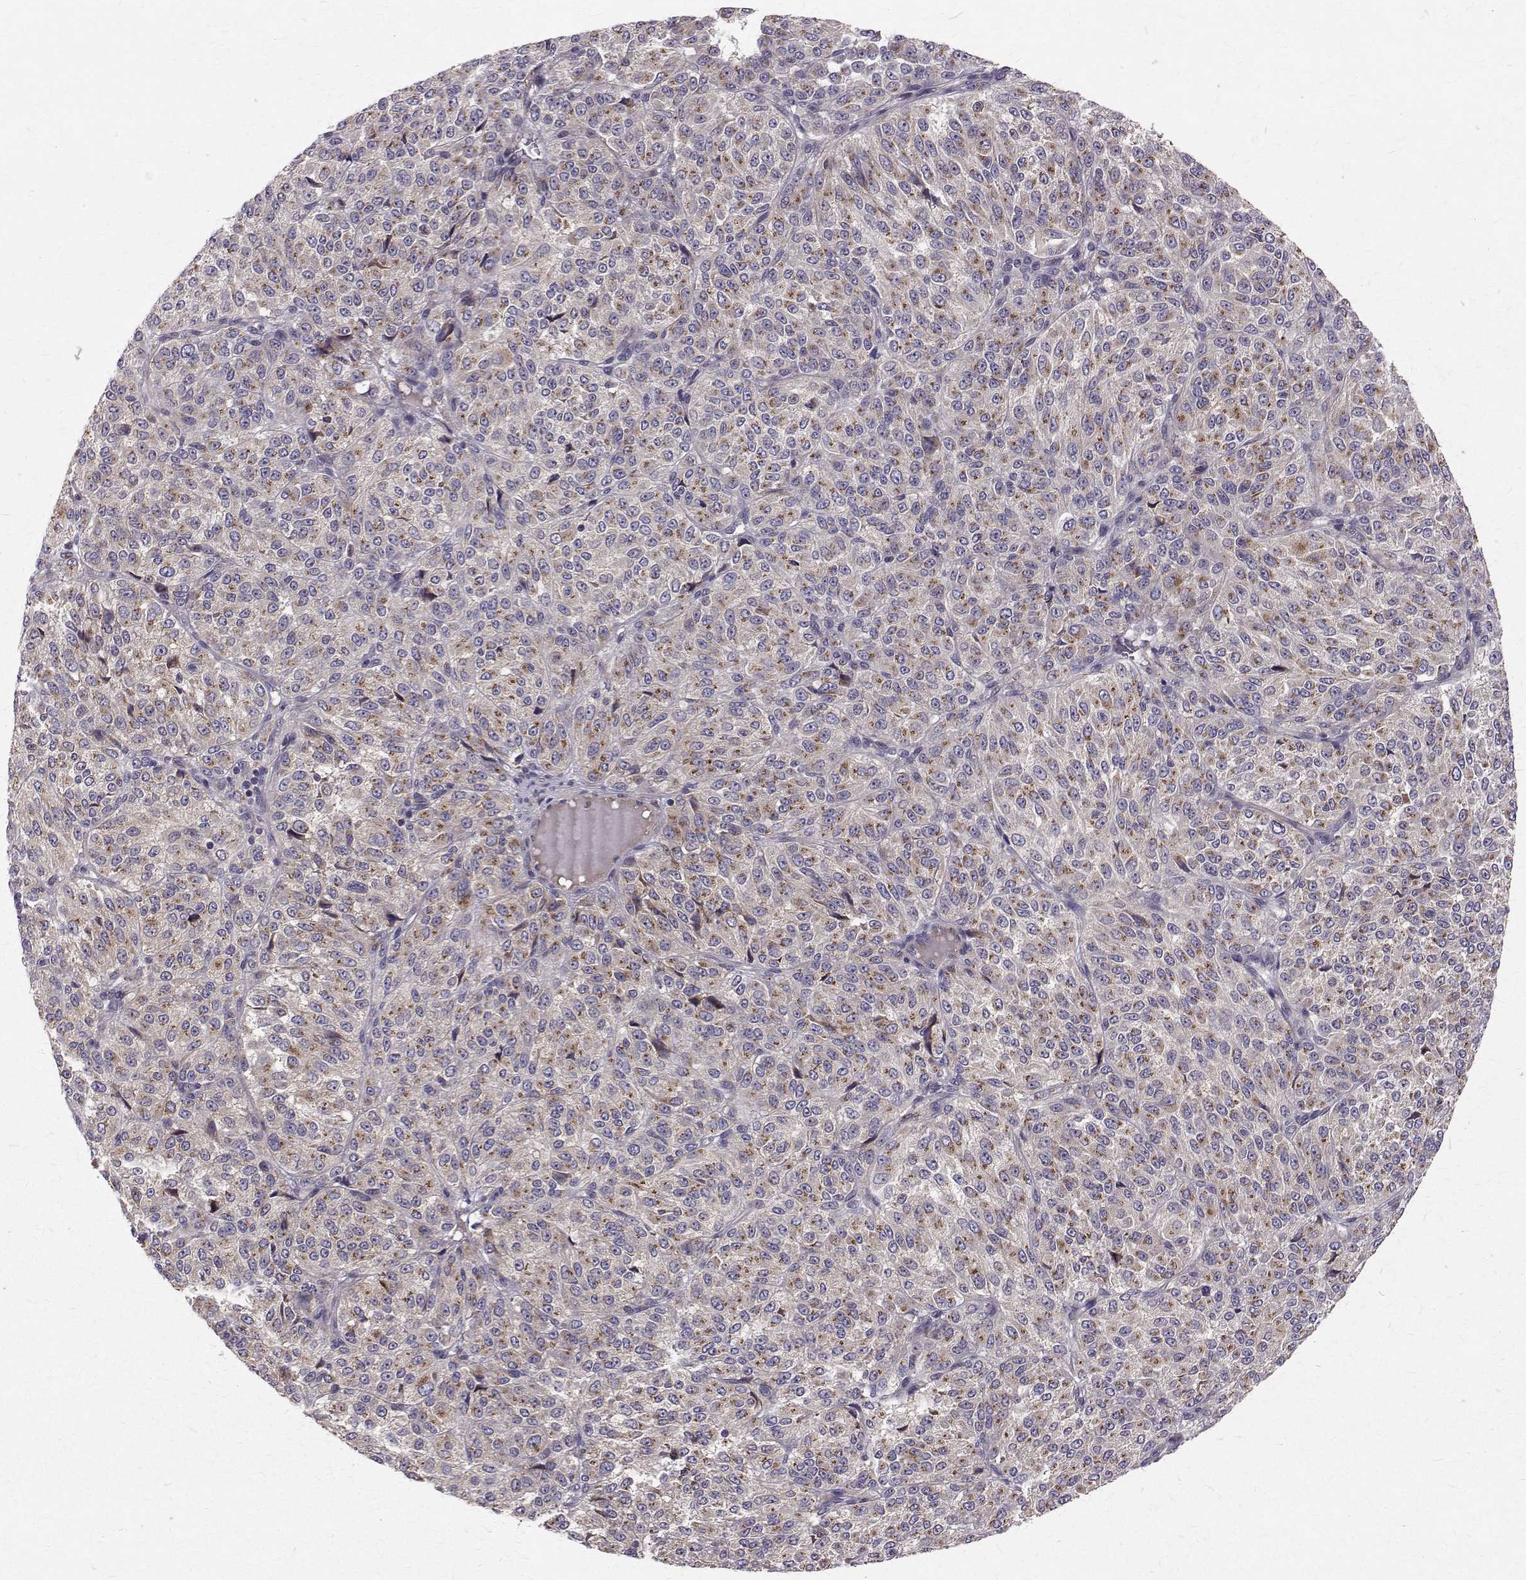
{"staining": {"intensity": "moderate", "quantity": "<25%", "location": "cytoplasmic/membranous"}, "tissue": "melanoma", "cell_type": "Tumor cells", "image_type": "cancer", "snomed": [{"axis": "morphology", "description": "Malignant melanoma, Metastatic site"}, {"axis": "topography", "description": "Brain"}], "caption": "Tumor cells exhibit moderate cytoplasmic/membranous staining in approximately <25% of cells in malignant melanoma (metastatic site).", "gene": "ARFGAP1", "patient": {"sex": "female", "age": 56}}